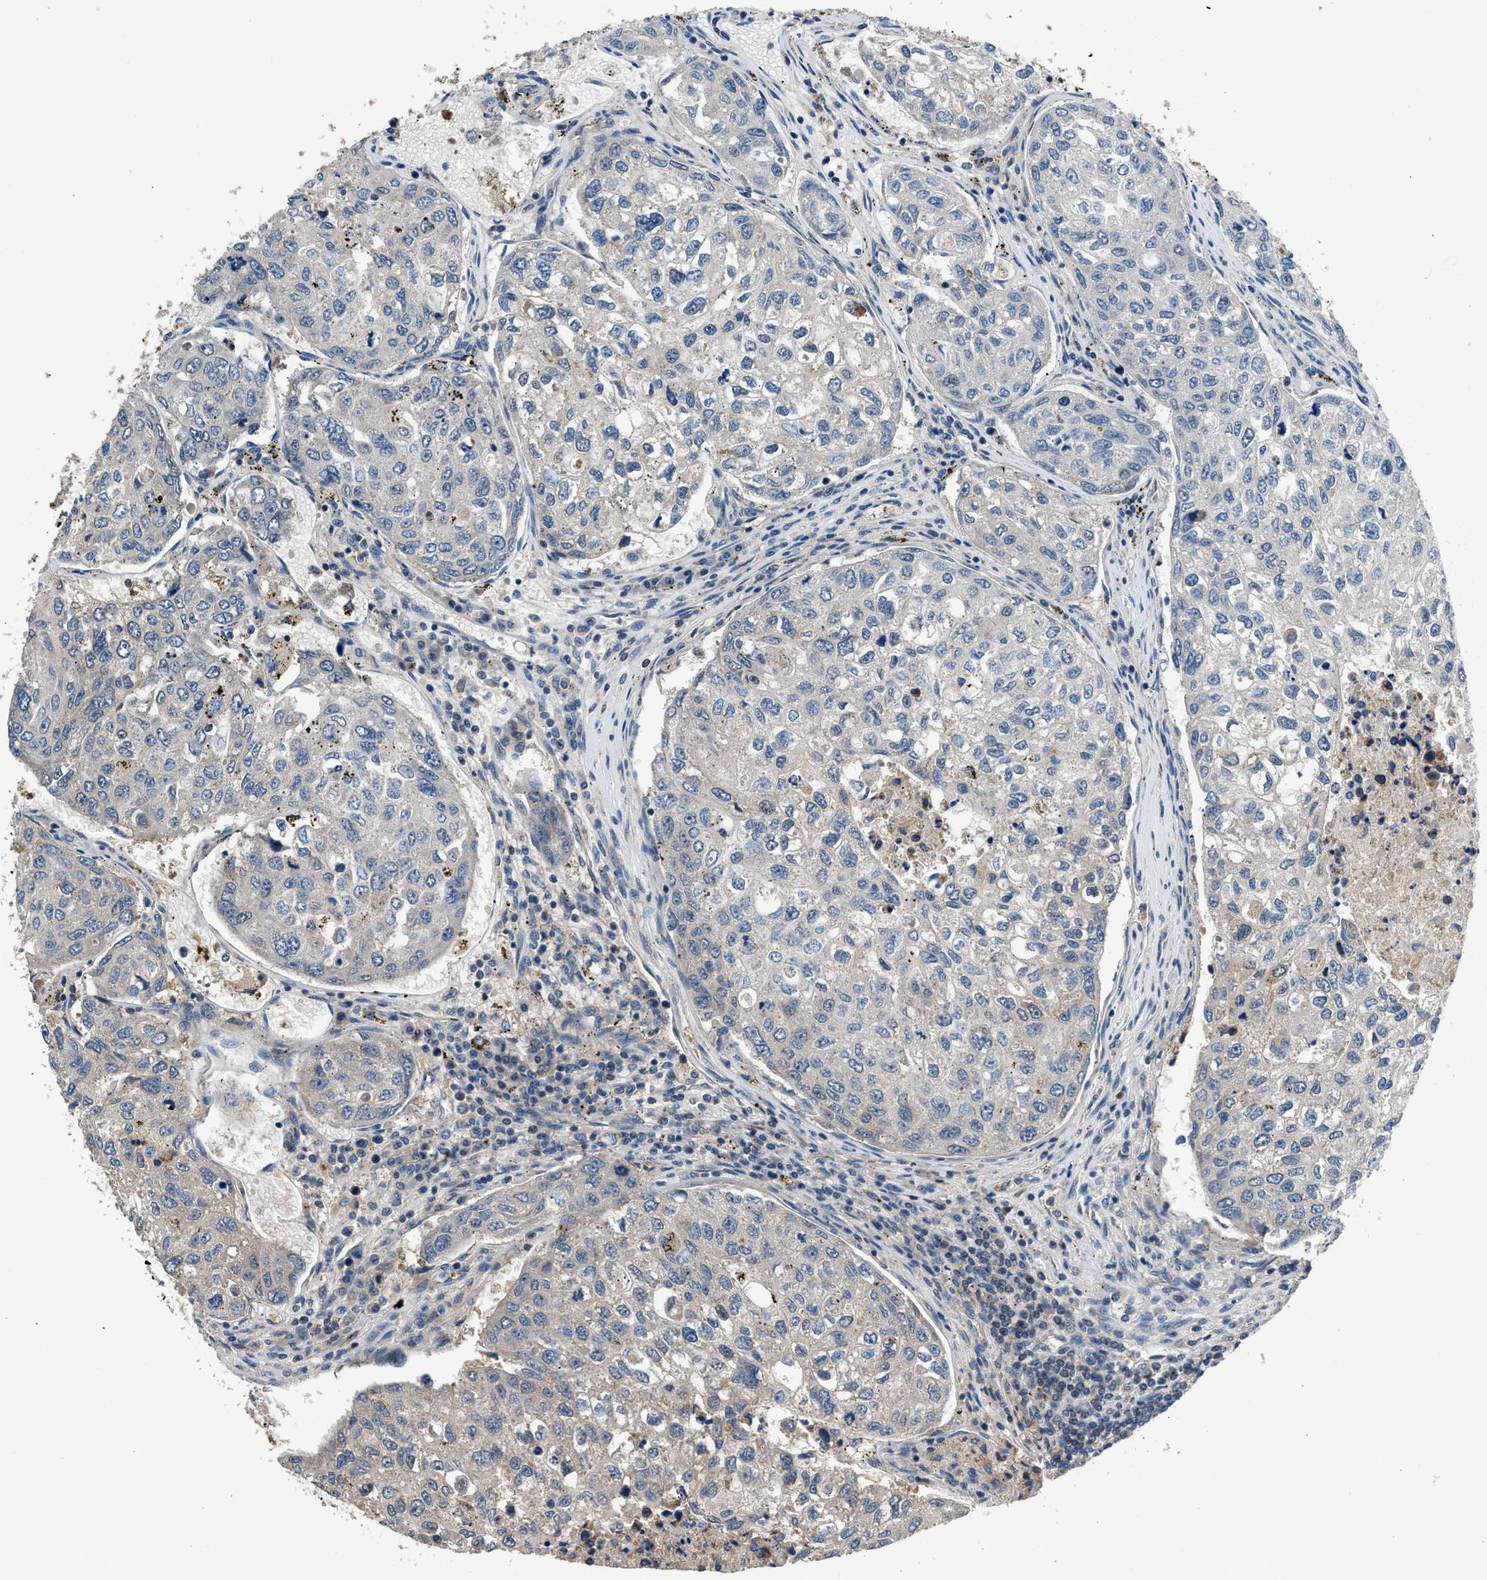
{"staining": {"intensity": "moderate", "quantity": "25%-75%", "location": "cytoplasmic/membranous"}, "tissue": "urothelial cancer", "cell_type": "Tumor cells", "image_type": "cancer", "snomed": [{"axis": "morphology", "description": "Urothelial carcinoma, High grade"}, {"axis": "topography", "description": "Lymph node"}, {"axis": "topography", "description": "Urinary bladder"}], "caption": "About 25%-75% of tumor cells in high-grade urothelial carcinoma exhibit moderate cytoplasmic/membranous protein expression as visualized by brown immunohistochemical staining.", "gene": "IL3RA", "patient": {"sex": "male", "age": 51}}